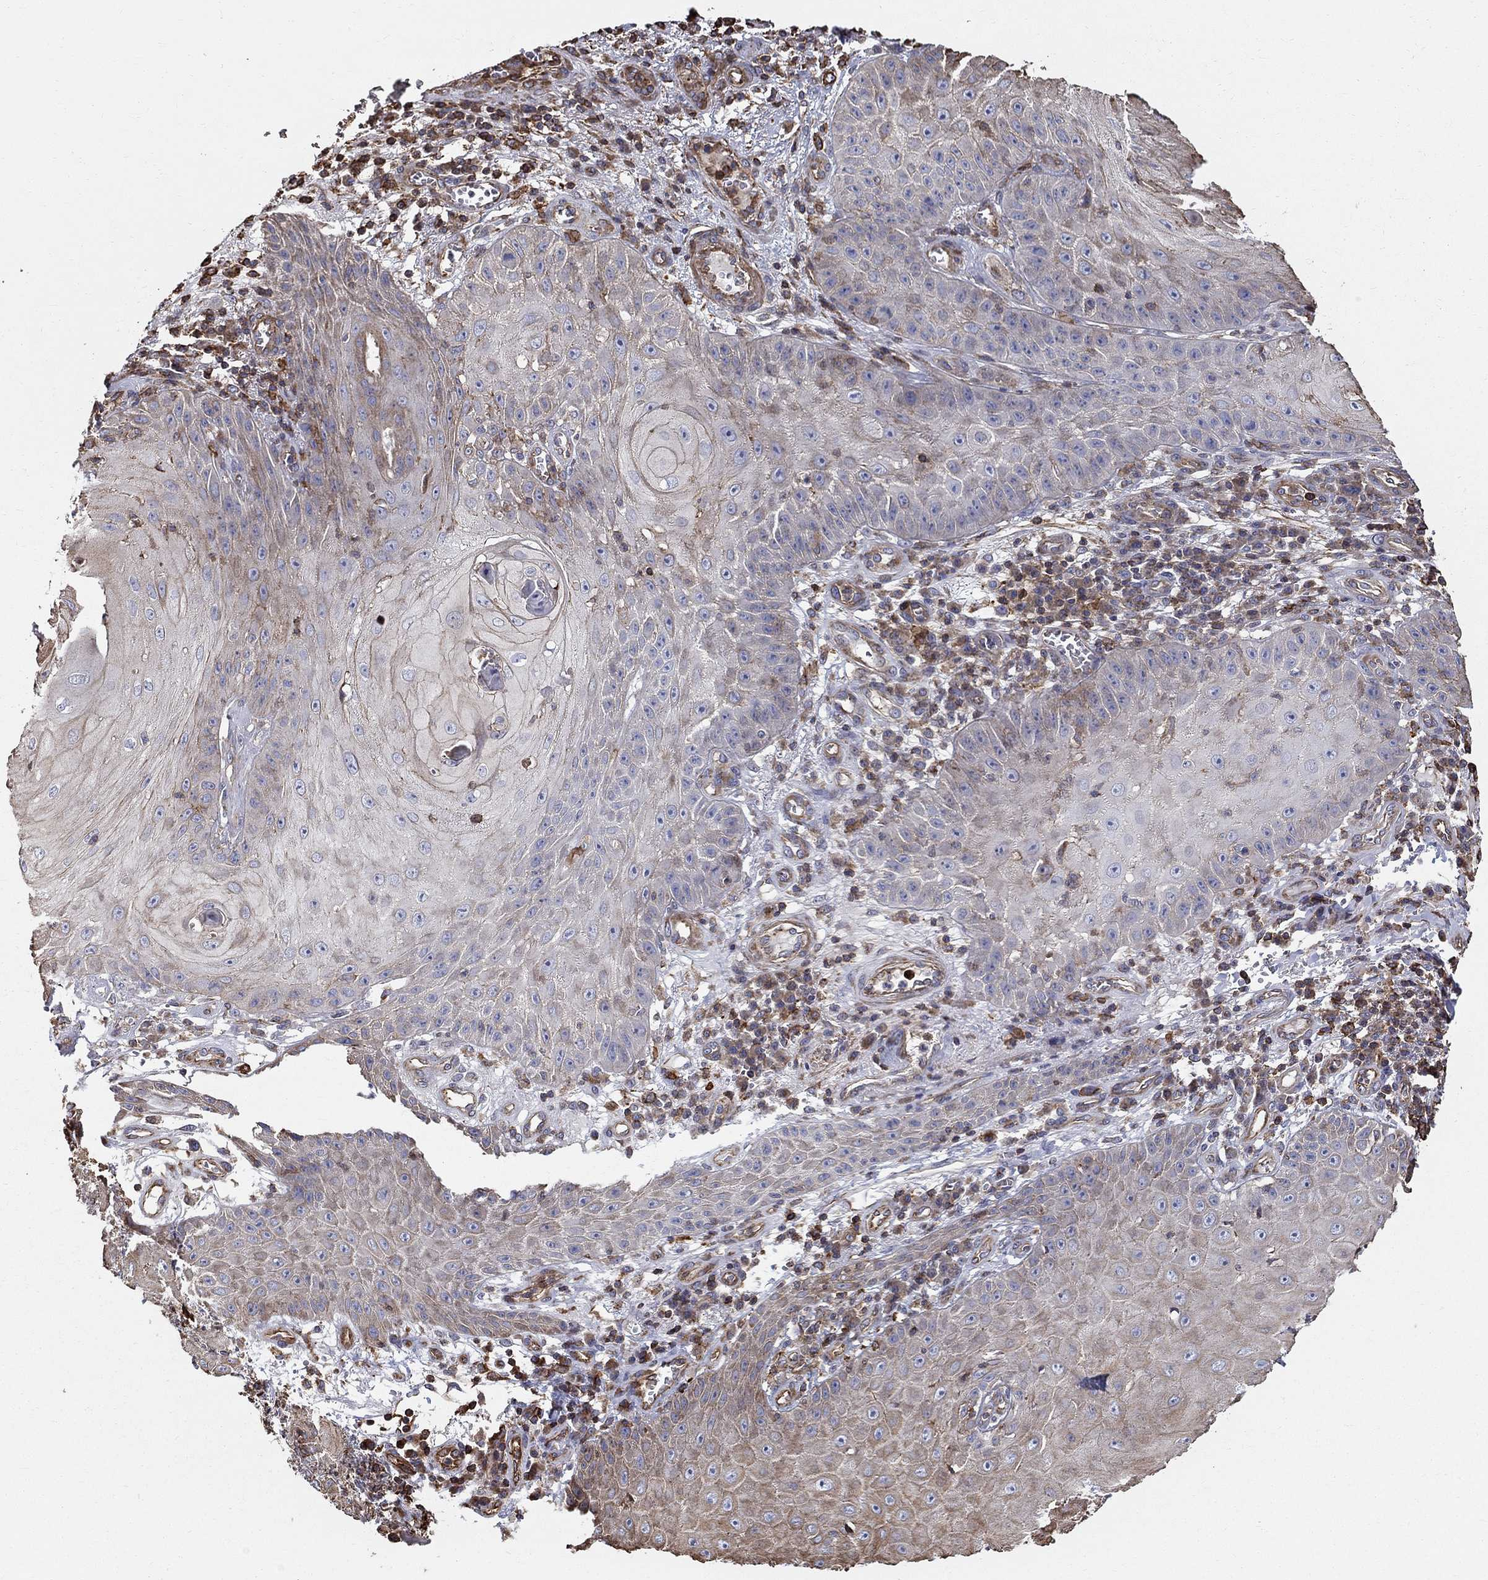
{"staining": {"intensity": "weak", "quantity": "25%-75%", "location": "cytoplasmic/membranous"}, "tissue": "skin cancer", "cell_type": "Tumor cells", "image_type": "cancer", "snomed": [{"axis": "morphology", "description": "Squamous cell carcinoma, NOS"}, {"axis": "topography", "description": "Skin"}], "caption": "Immunohistochemistry of skin squamous cell carcinoma shows low levels of weak cytoplasmic/membranous positivity in approximately 25%-75% of tumor cells. The protein of interest is stained brown, and the nuclei are stained in blue (DAB IHC with brightfield microscopy, high magnification).", "gene": "NPHP1", "patient": {"sex": "male", "age": 70}}